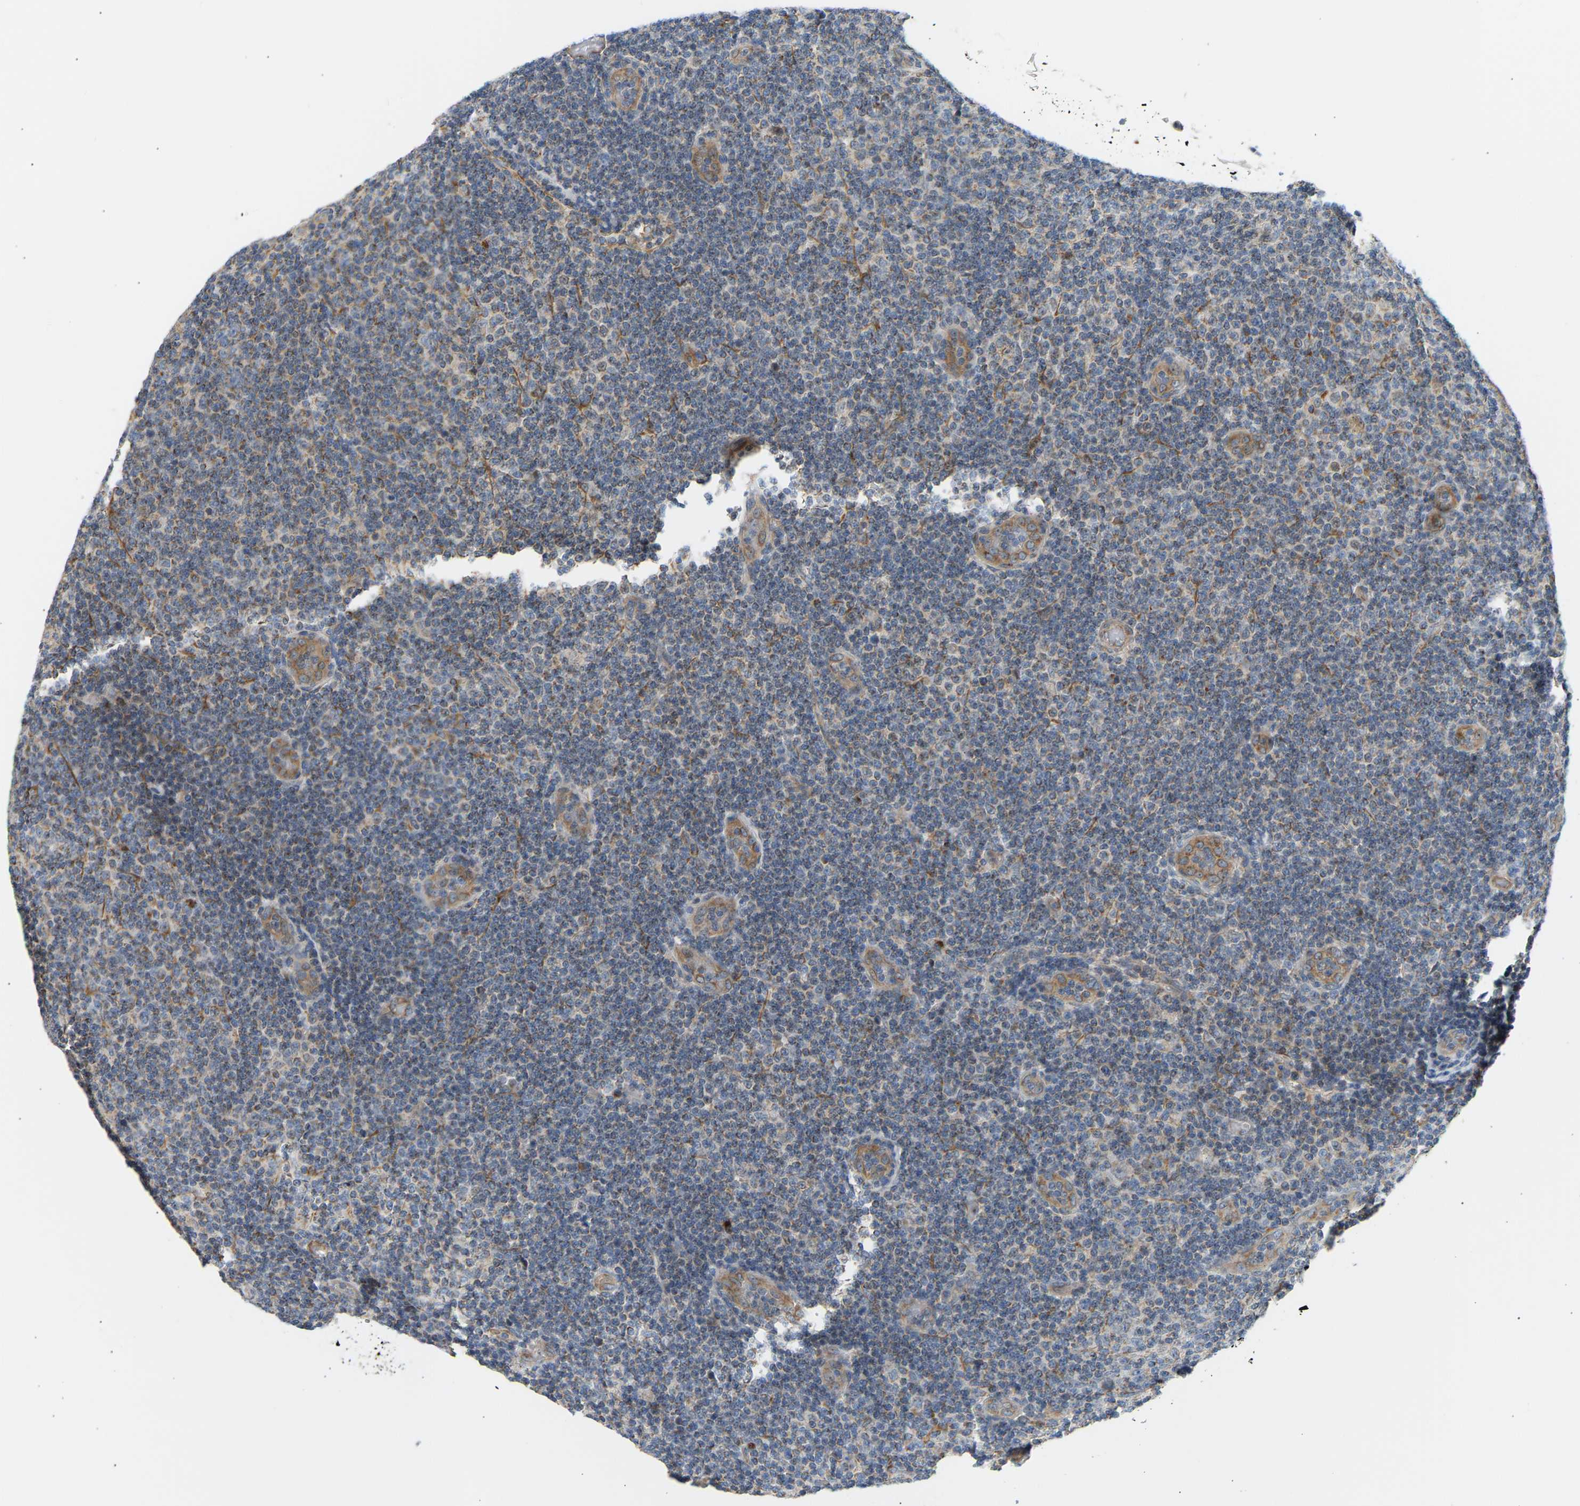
{"staining": {"intensity": "negative", "quantity": "none", "location": "none"}, "tissue": "lymphoma", "cell_type": "Tumor cells", "image_type": "cancer", "snomed": [{"axis": "morphology", "description": "Malignant lymphoma, non-Hodgkin's type, Low grade"}, {"axis": "topography", "description": "Lymph node"}], "caption": "DAB (3,3'-diaminobenzidine) immunohistochemical staining of human lymphoma exhibits no significant positivity in tumor cells.", "gene": "YIPF2", "patient": {"sex": "male", "age": 83}}